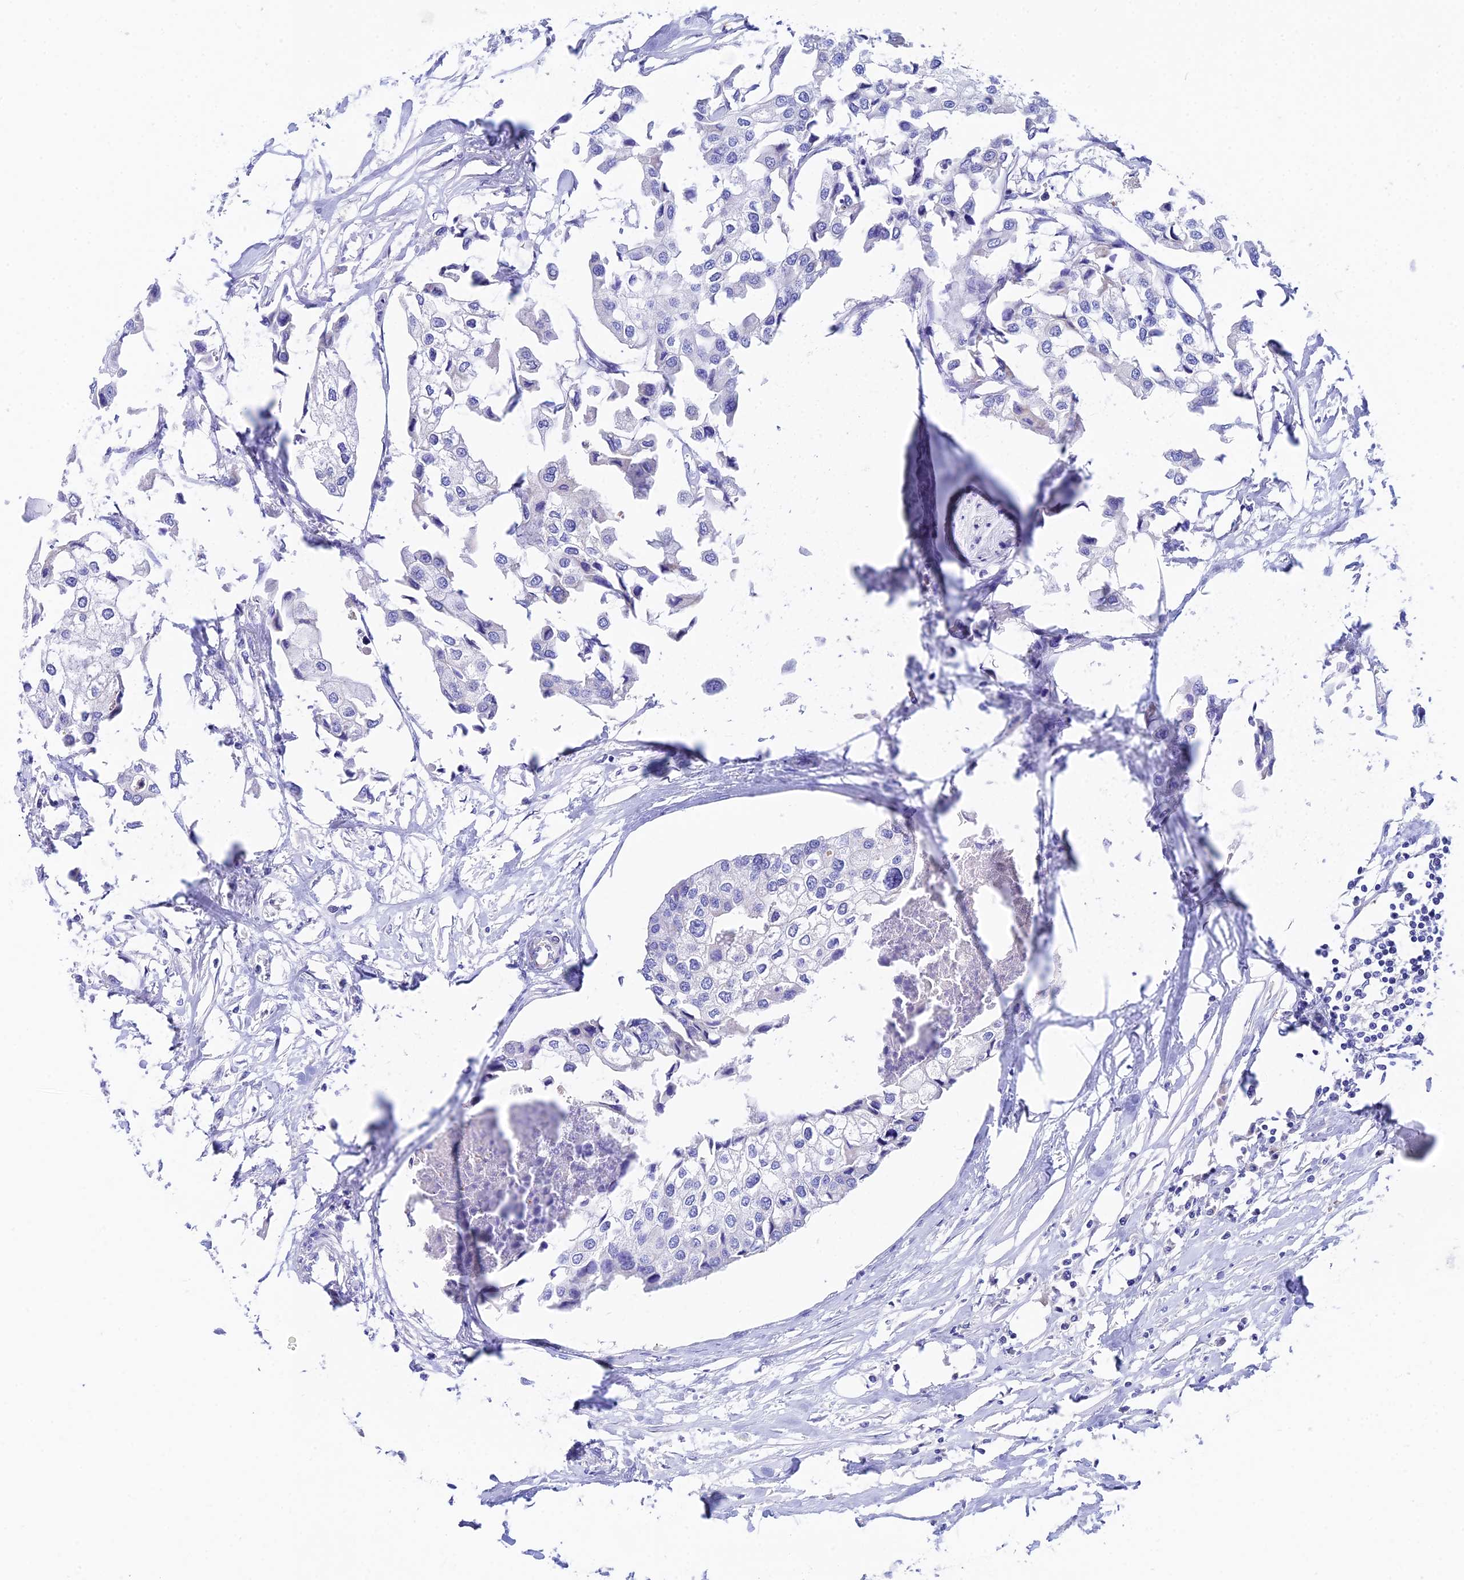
{"staining": {"intensity": "negative", "quantity": "none", "location": "none"}, "tissue": "urothelial cancer", "cell_type": "Tumor cells", "image_type": "cancer", "snomed": [{"axis": "morphology", "description": "Urothelial carcinoma, High grade"}, {"axis": "topography", "description": "Urinary bladder"}], "caption": "A photomicrograph of urothelial cancer stained for a protein reveals no brown staining in tumor cells.", "gene": "CEP41", "patient": {"sex": "male", "age": 64}}